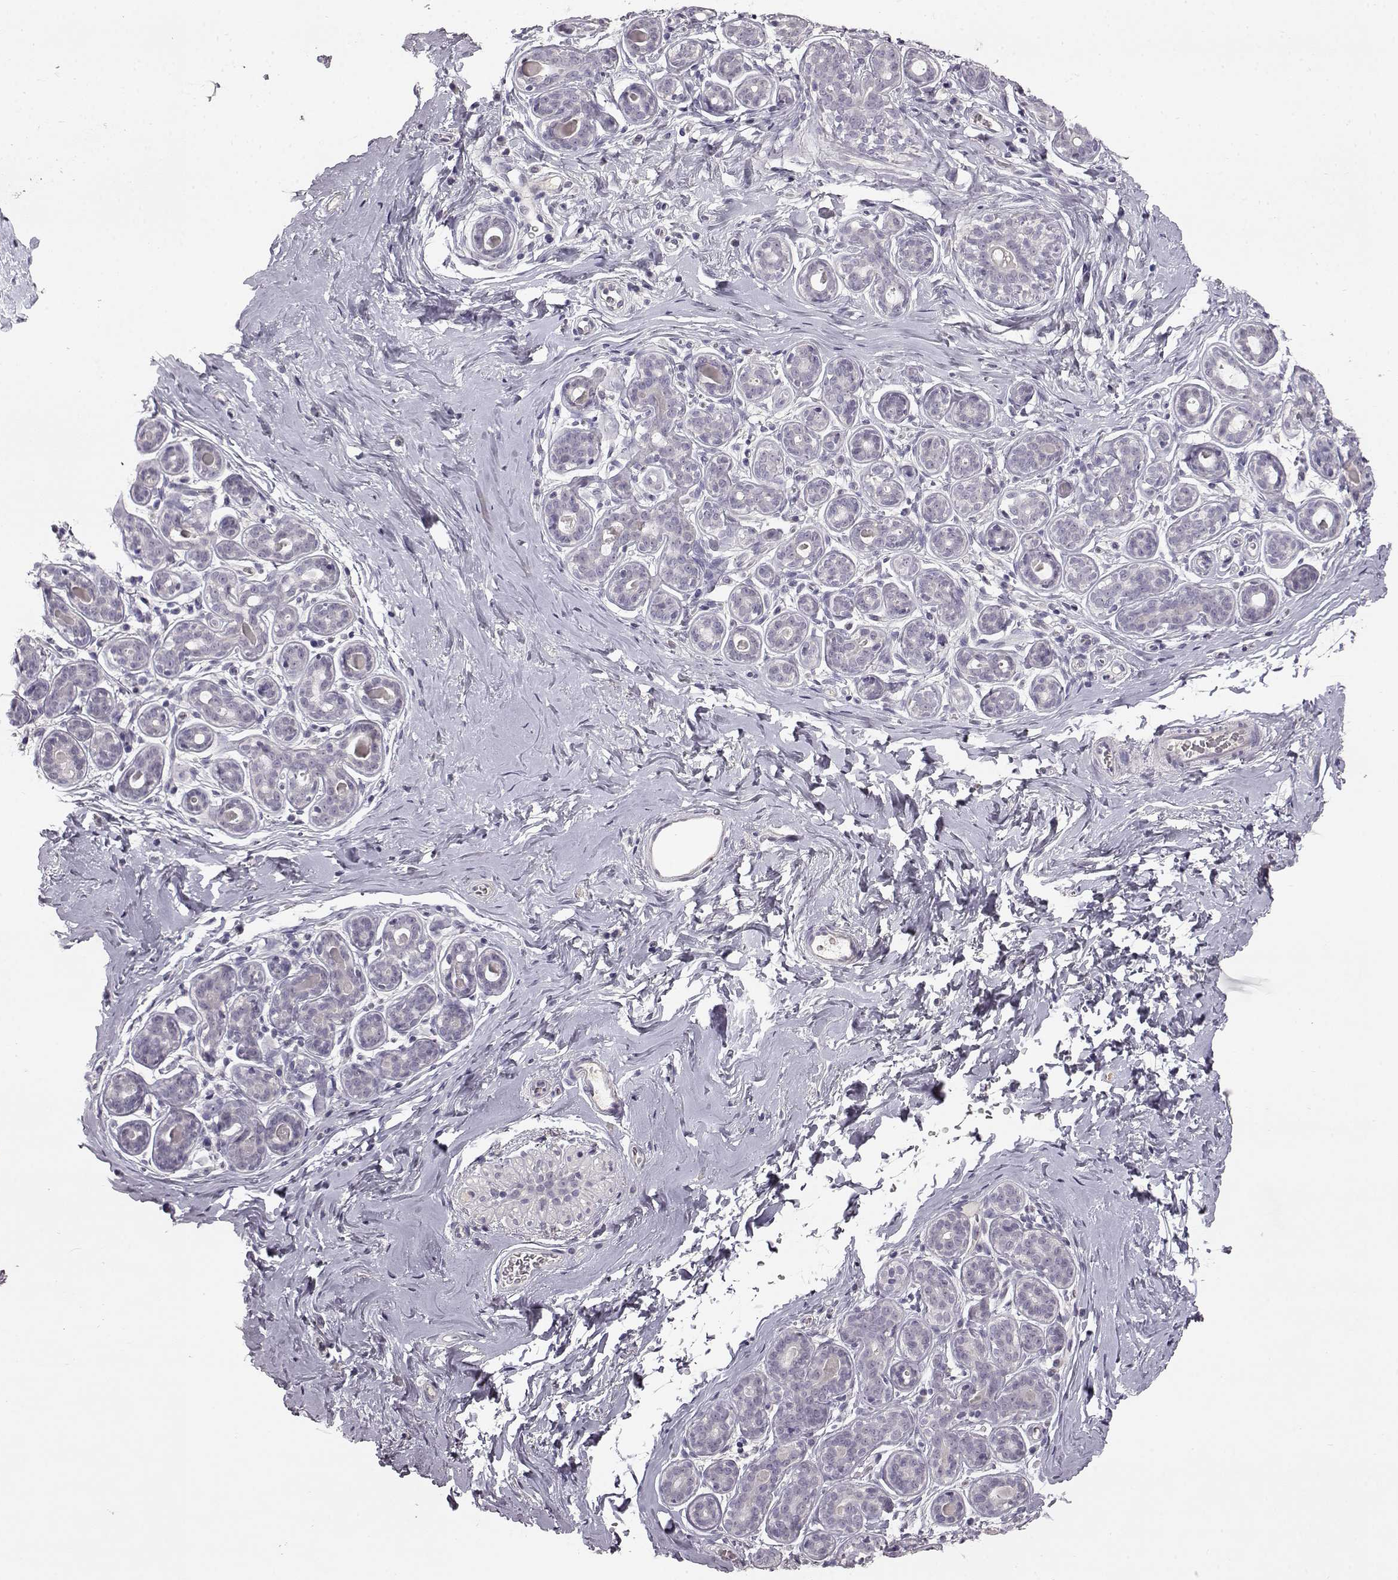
{"staining": {"intensity": "negative", "quantity": "none", "location": "none"}, "tissue": "breast", "cell_type": "Adipocytes", "image_type": "normal", "snomed": [{"axis": "morphology", "description": "Normal tissue, NOS"}, {"axis": "topography", "description": "Skin"}, {"axis": "topography", "description": "Breast"}], "caption": "Adipocytes are negative for brown protein staining in normal breast. (DAB (3,3'-diaminobenzidine) immunohistochemistry (IHC) visualized using brightfield microscopy, high magnification).", "gene": "SPAG17", "patient": {"sex": "female", "age": 43}}